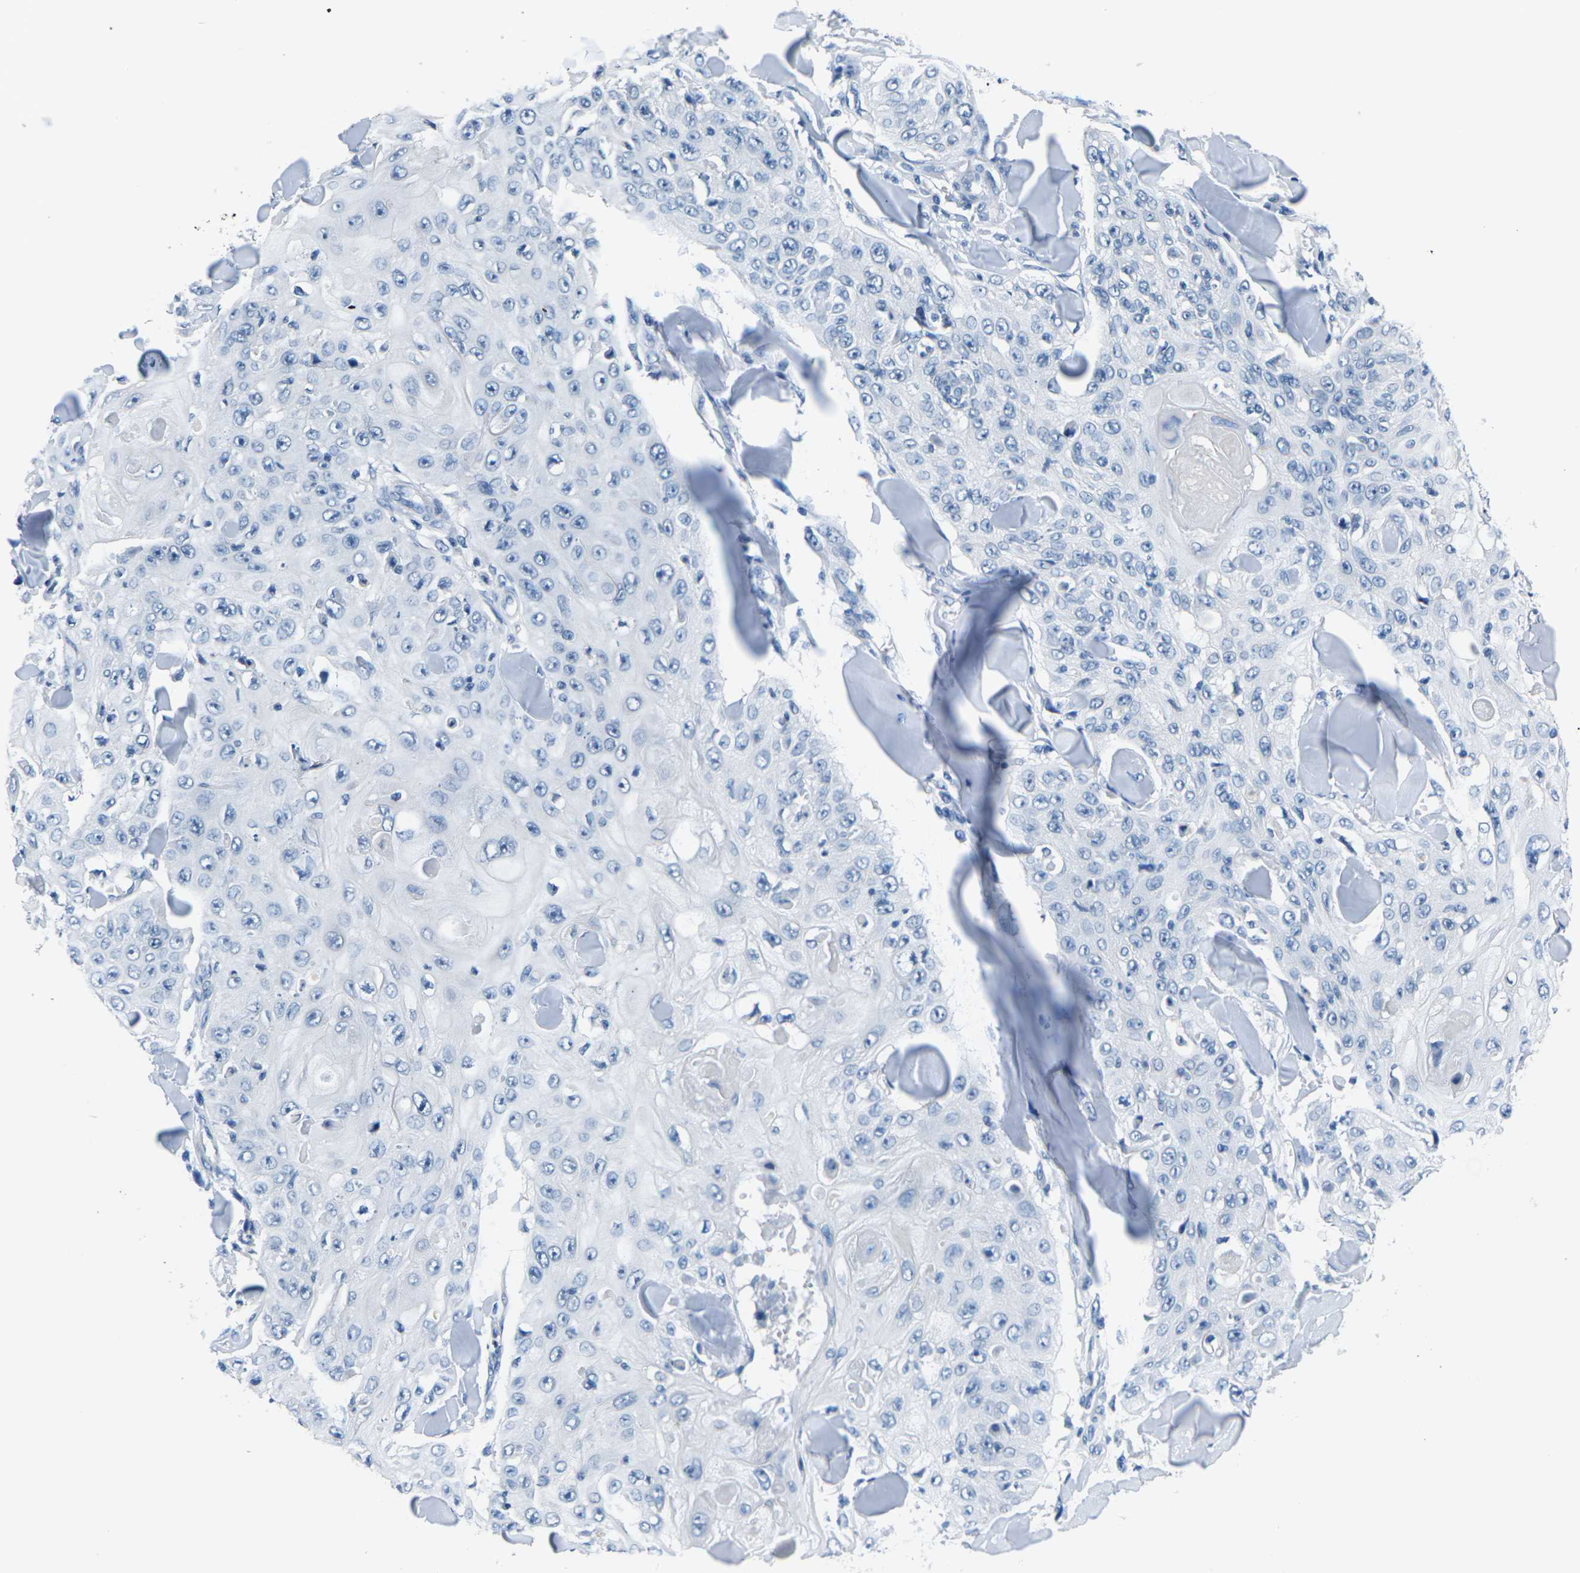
{"staining": {"intensity": "negative", "quantity": "none", "location": "none"}, "tissue": "skin cancer", "cell_type": "Tumor cells", "image_type": "cancer", "snomed": [{"axis": "morphology", "description": "Squamous cell carcinoma, NOS"}, {"axis": "topography", "description": "Skin"}], "caption": "Tumor cells are negative for brown protein staining in skin cancer.", "gene": "UMOD", "patient": {"sex": "male", "age": 86}}